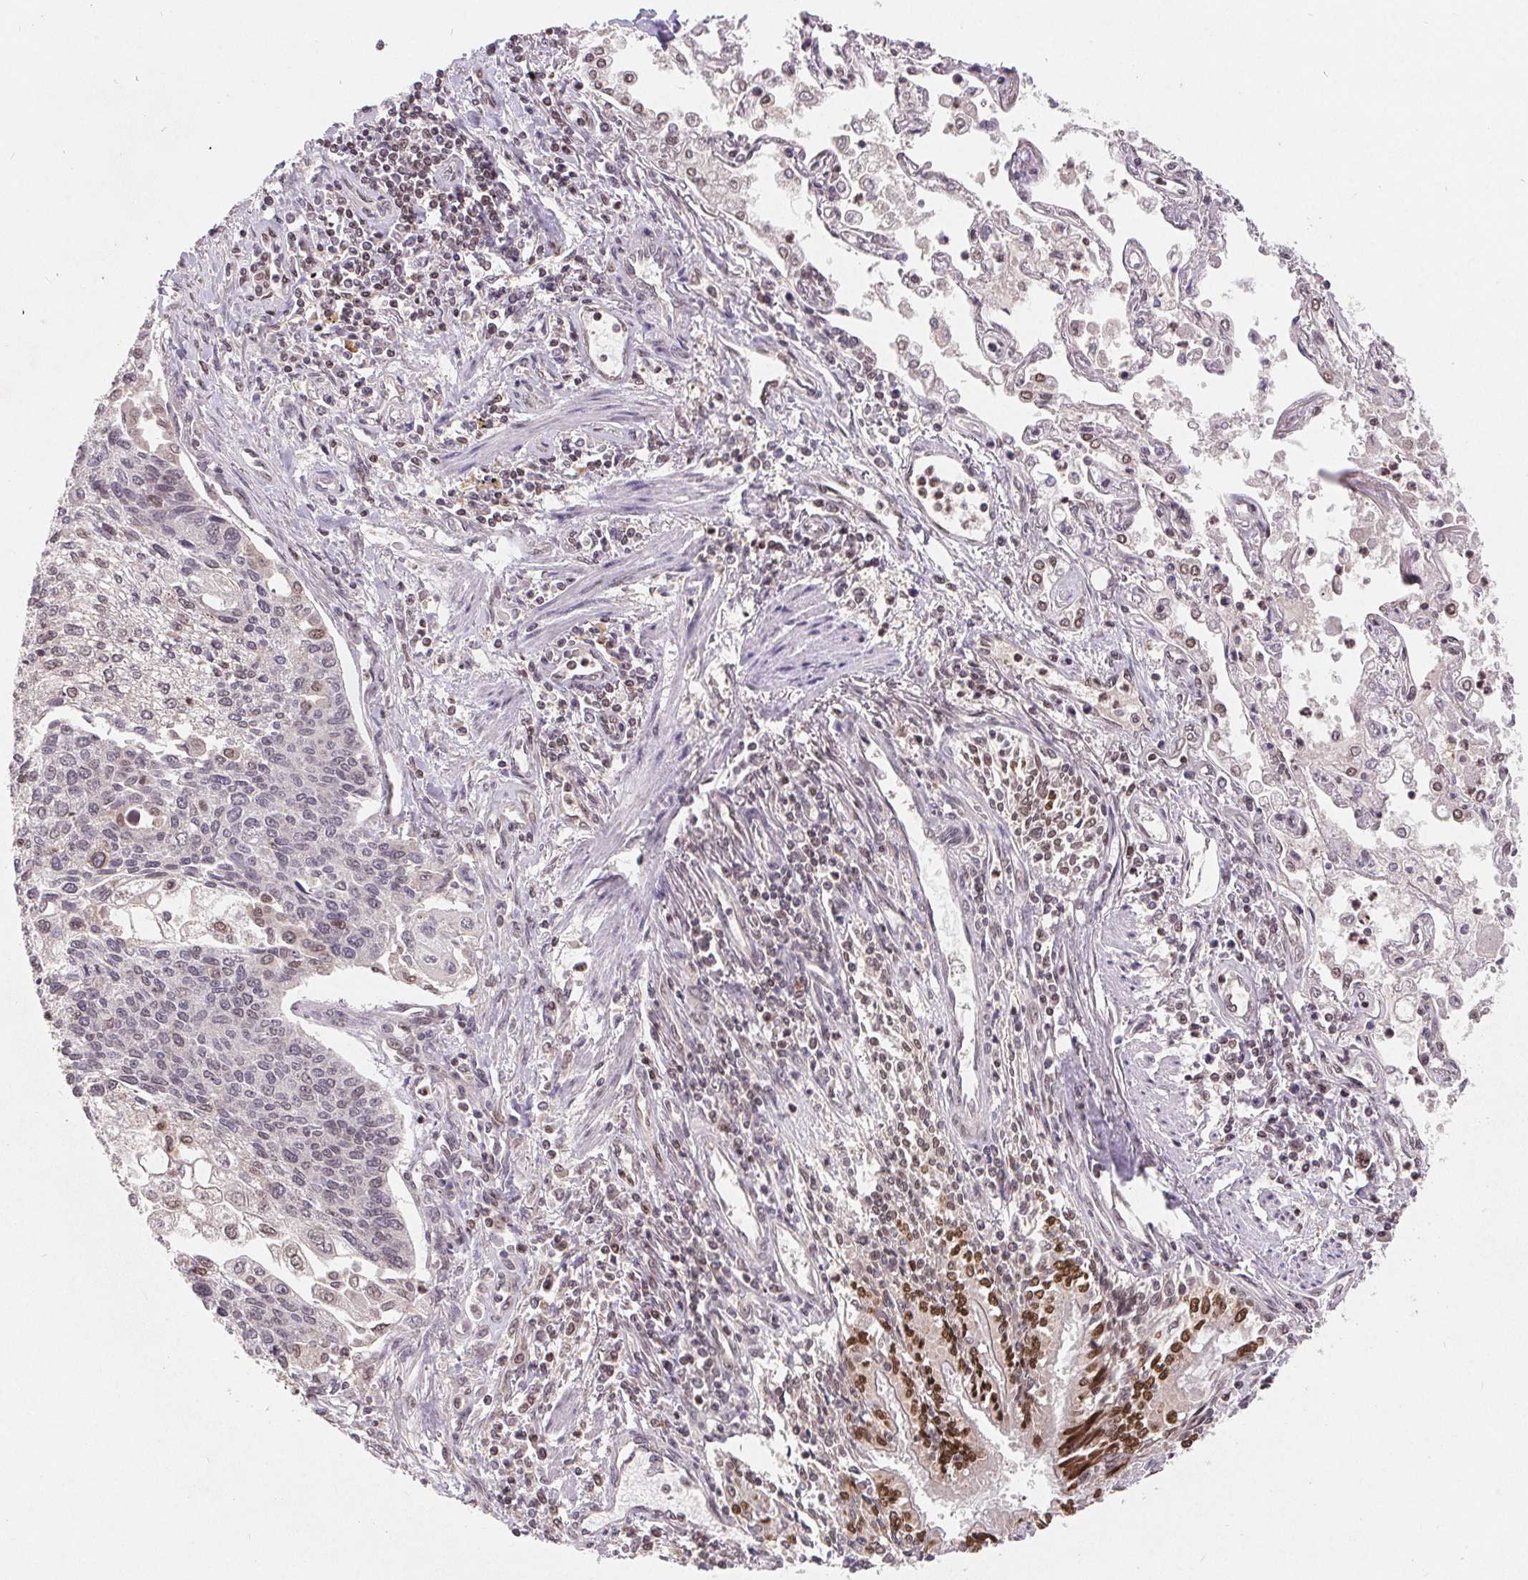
{"staining": {"intensity": "weak", "quantity": "<25%", "location": "nuclear"}, "tissue": "lung cancer", "cell_type": "Tumor cells", "image_type": "cancer", "snomed": [{"axis": "morphology", "description": "Squamous cell carcinoma, NOS"}, {"axis": "topography", "description": "Lung"}], "caption": "Human lung cancer (squamous cell carcinoma) stained for a protein using immunohistochemistry shows no staining in tumor cells.", "gene": "HMGN3", "patient": {"sex": "male", "age": 74}}